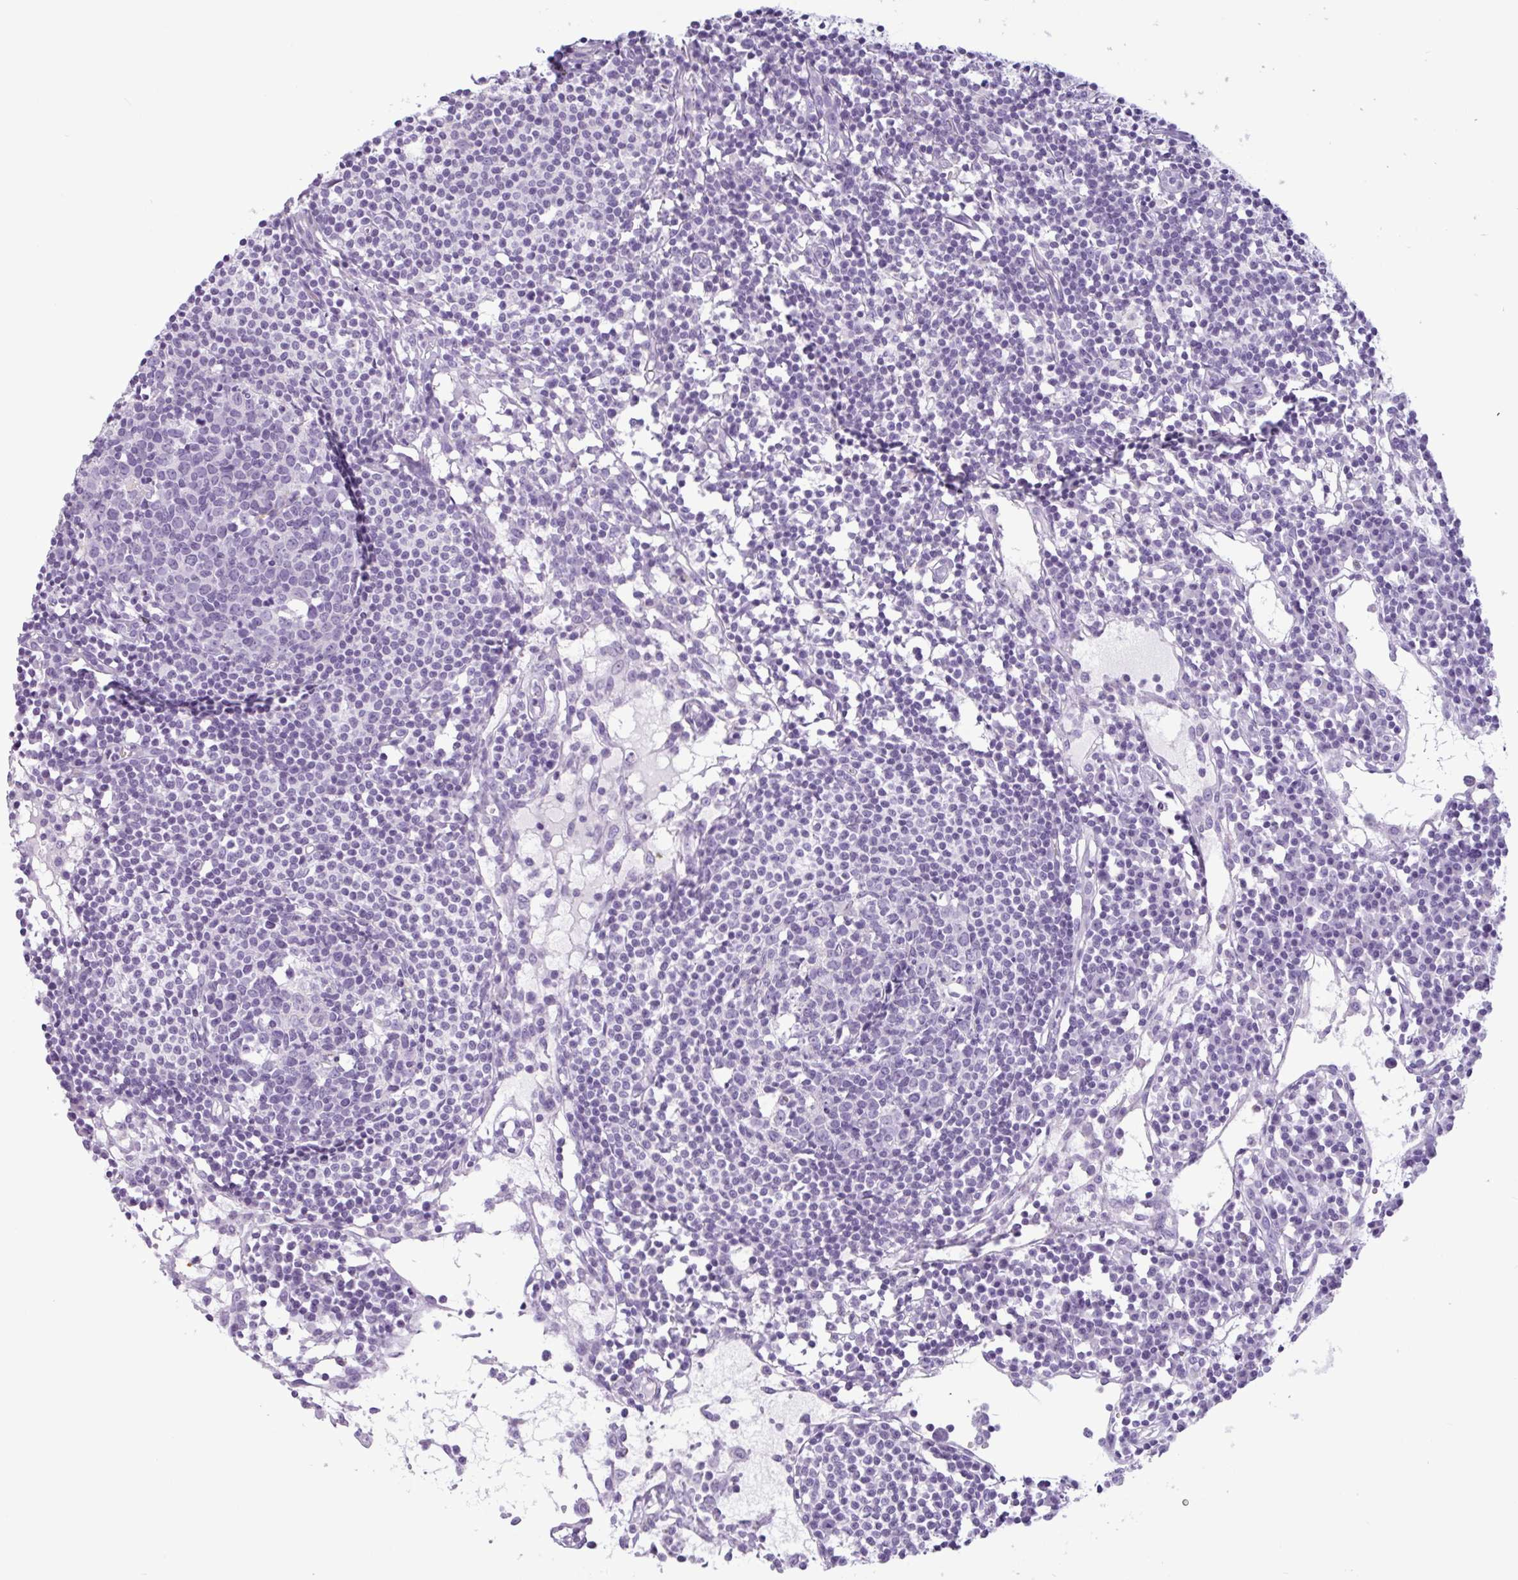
{"staining": {"intensity": "negative", "quantity": "none", "location": "none"}, "tissue": "lymph node", "cell_type": "Germinal center cells", "image_type": "normal", "snomed": [{"axis": "morphology", "description": "Normal tissue, NOS"}, {"axis": "topography", "description": "Lymph node"}], "caption": "Immunohistochemistry image of benign human lymph node stained for a protein (brown), which exhibits no expression in germinal center cells. The staining is performed using DAB brown chromogen with nuclei counter-stained in using hematoxylin.", "gene": "CTSE", "patient": {"sex": "female", "age": 78}}